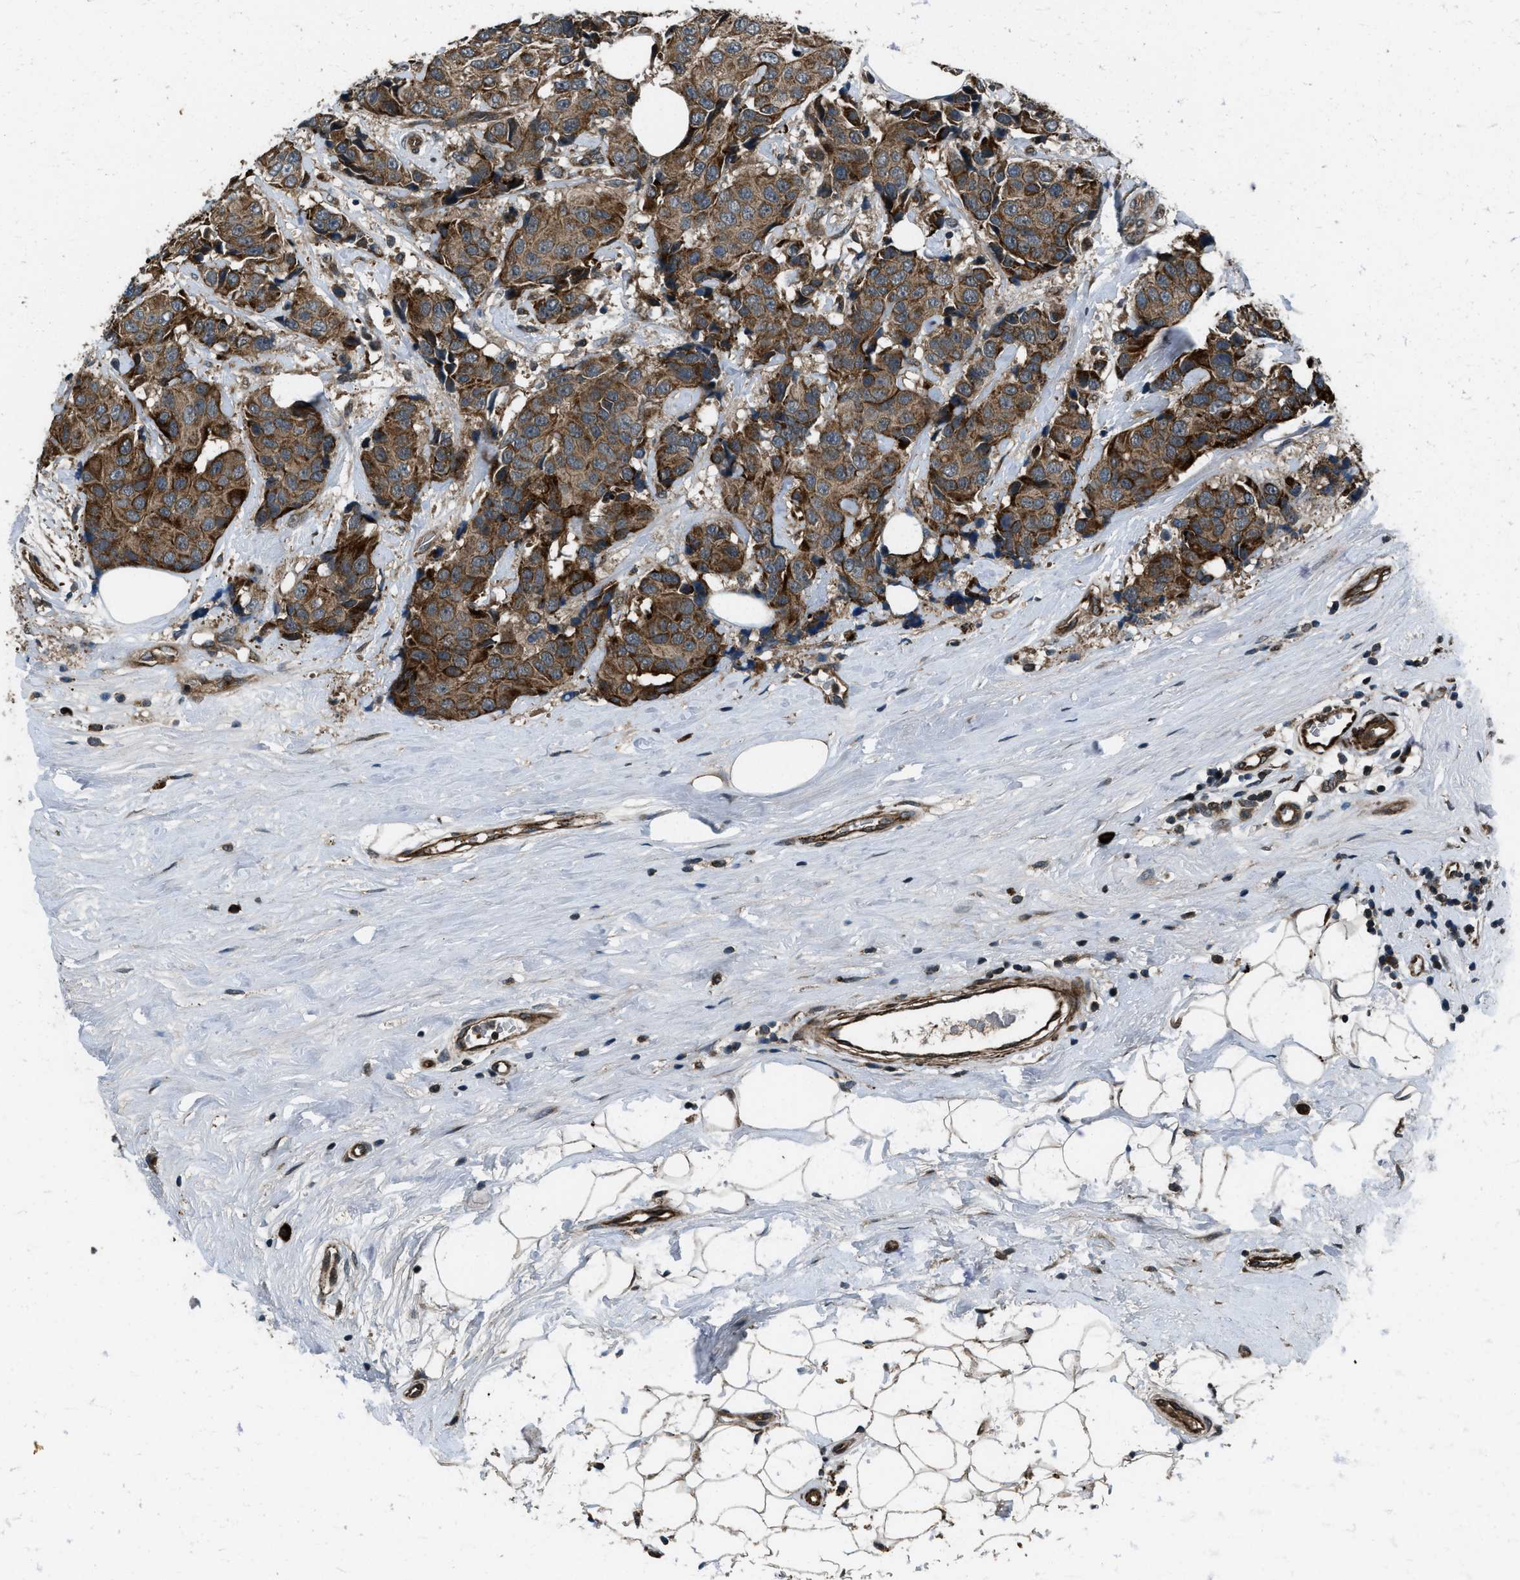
{"staining": {"intensity": "moderate", "quantity": ">75%", "location": "cytoplasmic/membranous"}, "tissue": "breast cancer", "cell_type": "Tumor cells", "image_type": "cancer", "snomed": [{"axis": "morphology", "description": "Normal tissue, NOS"}, {"axis": "morphology", "description": "Duct carcinoma"}, {"axis": "topography", "description": "Breast"}], "caption": "Protein staining of breast cancer (invasive ductal carcinoma) tissue reveals moderate cytoplasmic/membranous staining in approximately >75% of tumor cells.", "gene": "IRAK4", "patient": {"sex": "female", "age": 39}}